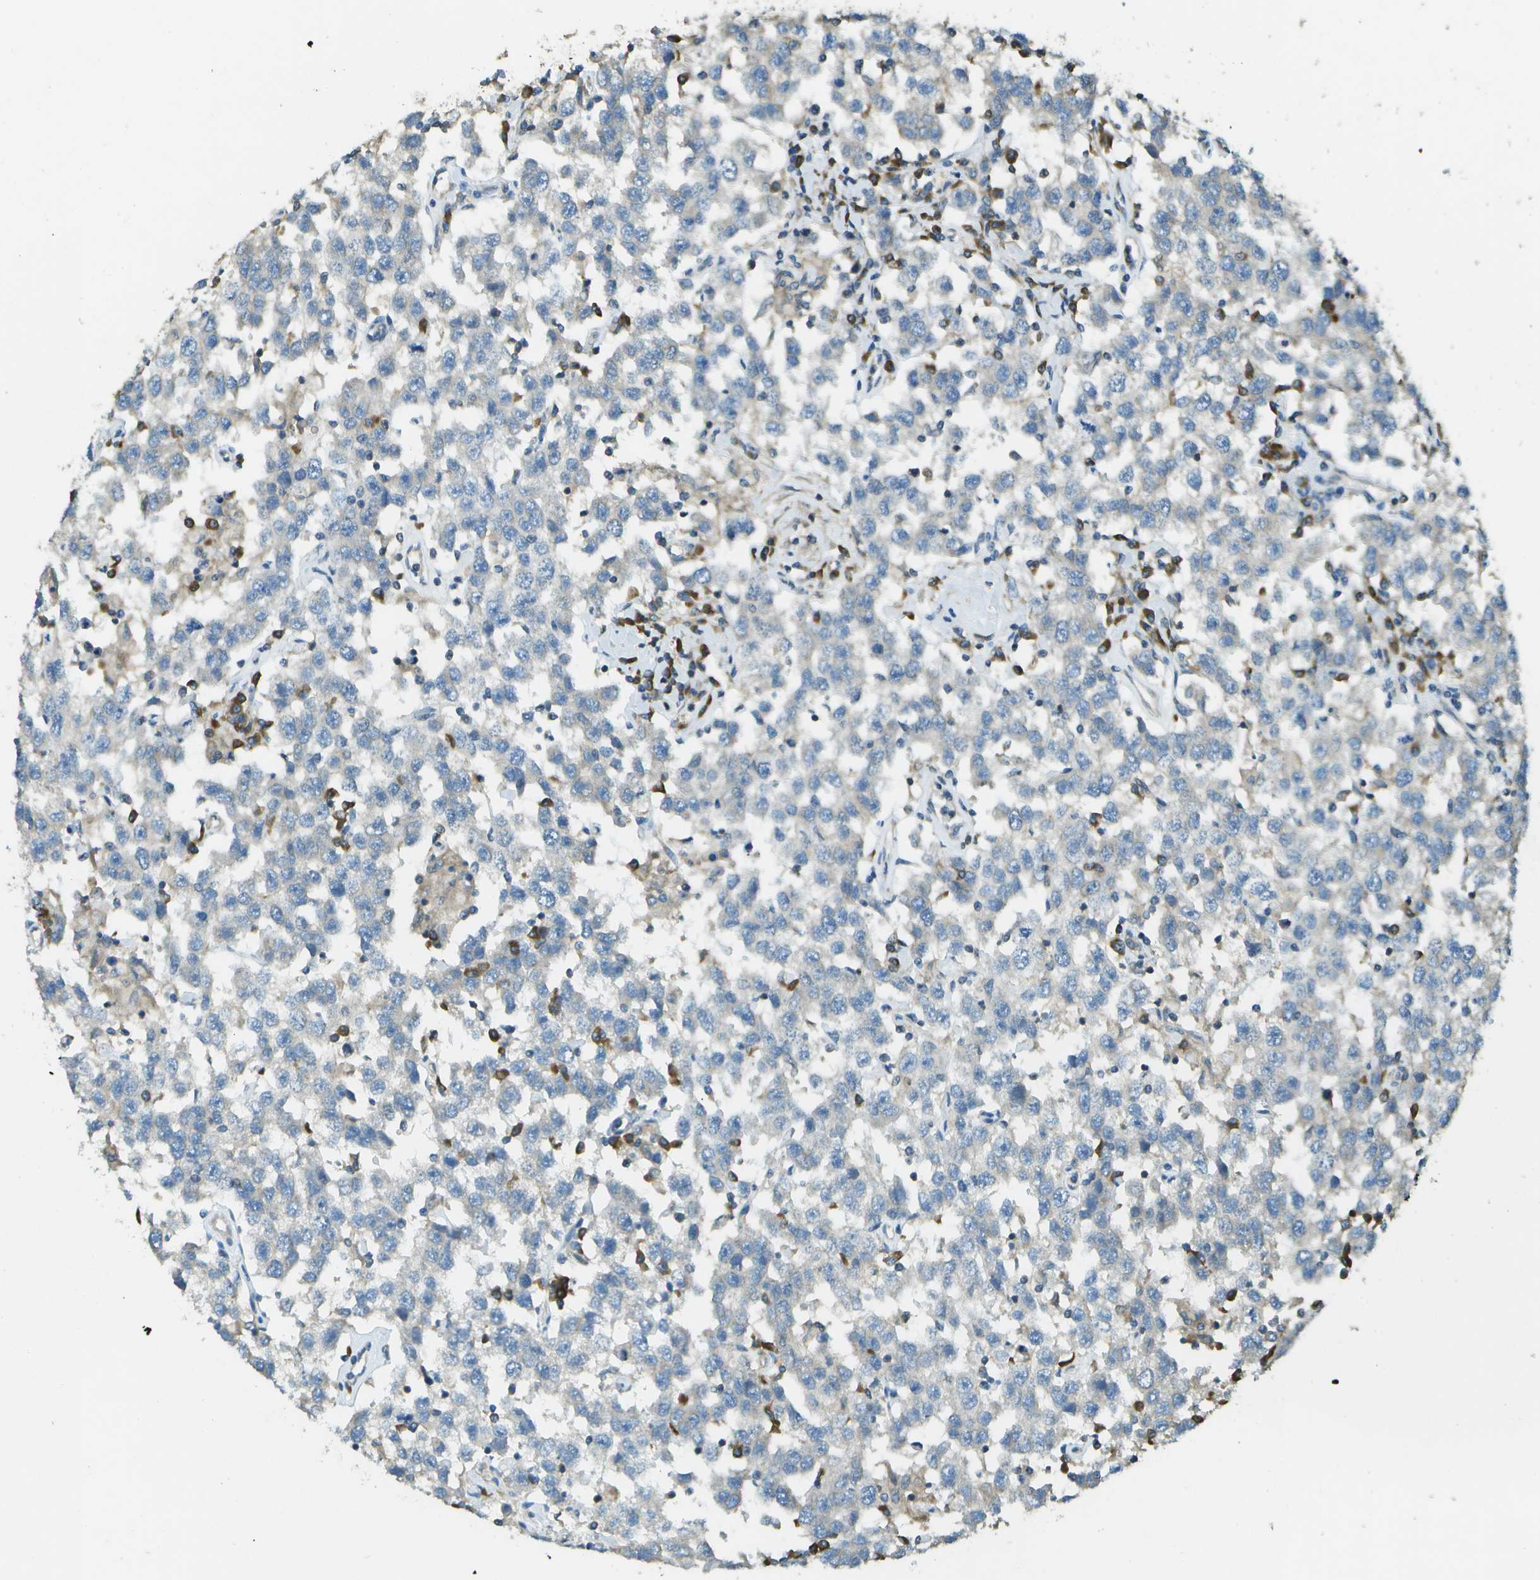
{"staining": {"intensity": "negative", "quantity": "none", "location": "none"}, "tissue": "testis cancer", "cell_type": "Tumor cells", "image_type": "cancer", "snomed": [{"axis": "morphology", "description": "Seminoma, NOS"}, {"axis": "topography", "description": "Testis"}], "caption": "The immunohistochemistry (IHC) histopathology image has no significant positivity in tumor cells of testis cancer tissue.", "gene": "DNAJB11", "patient": {"sex": "male", "age": 41}}